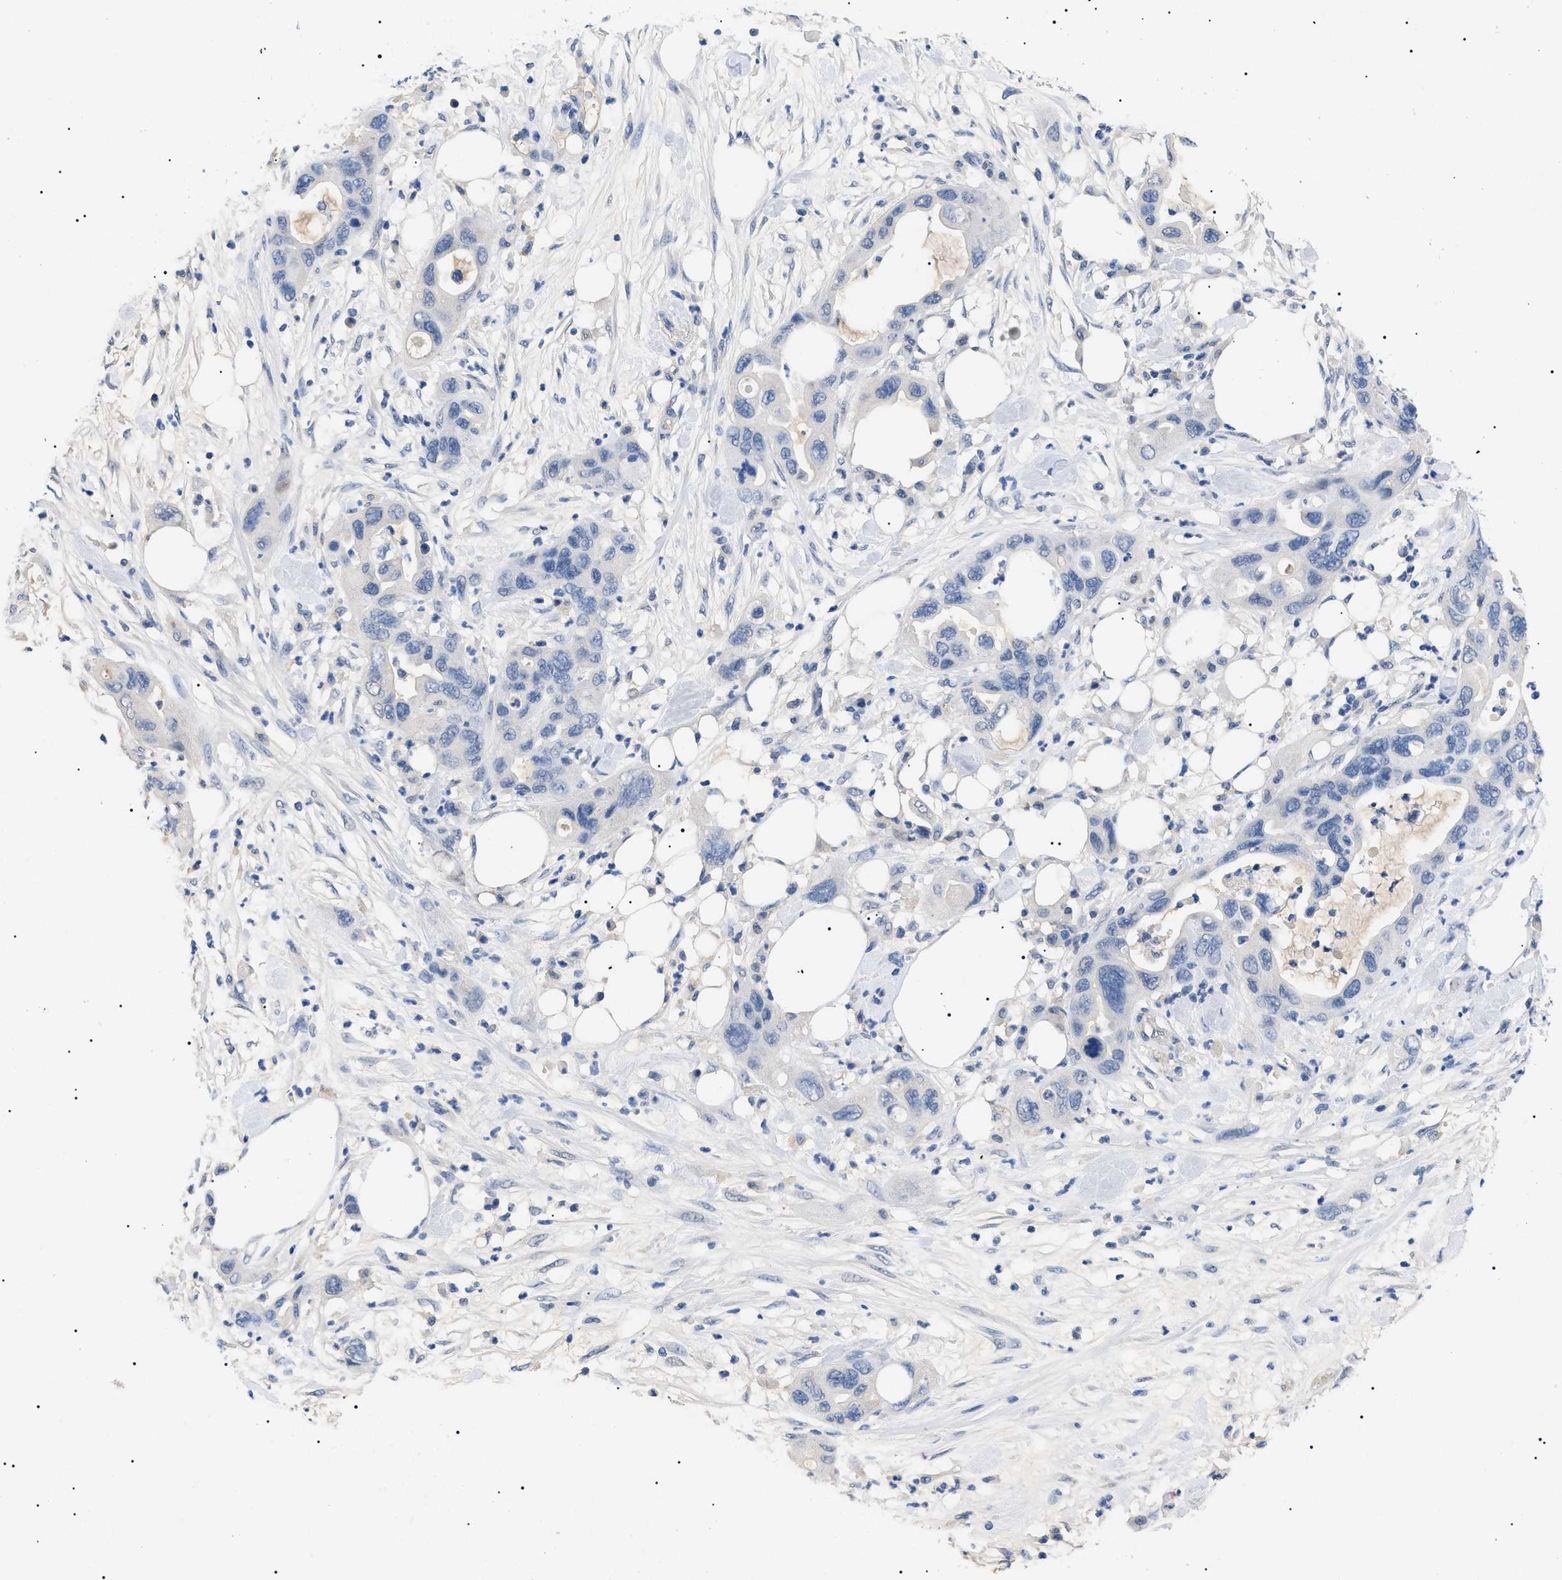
{"staining": {"intensity": "negative", "quantity": "none", "location": "none"}, "tissue": "pancreatic cancer", "cell_type": "Tumor cells", "image_type": "cancer", "snomed": [{"axis": "morphology", "description": "Adenocarcinoma, NOS"}, {"axis": "topography", "description": "Pancreas"}], "caption": "DAB (3,3'-diaminobenzidine) immunohistochemical staining of human pancreatic cancer (adenocarcinoma) shows no significant positivity in tumor cells. (DAB (3,3'-diaminobenzidine) immunohistochemistry (IHC) with hematoxylin counter stain).", "gene": "PRRT2", "patient": {"sex": "female", "age": 71}}